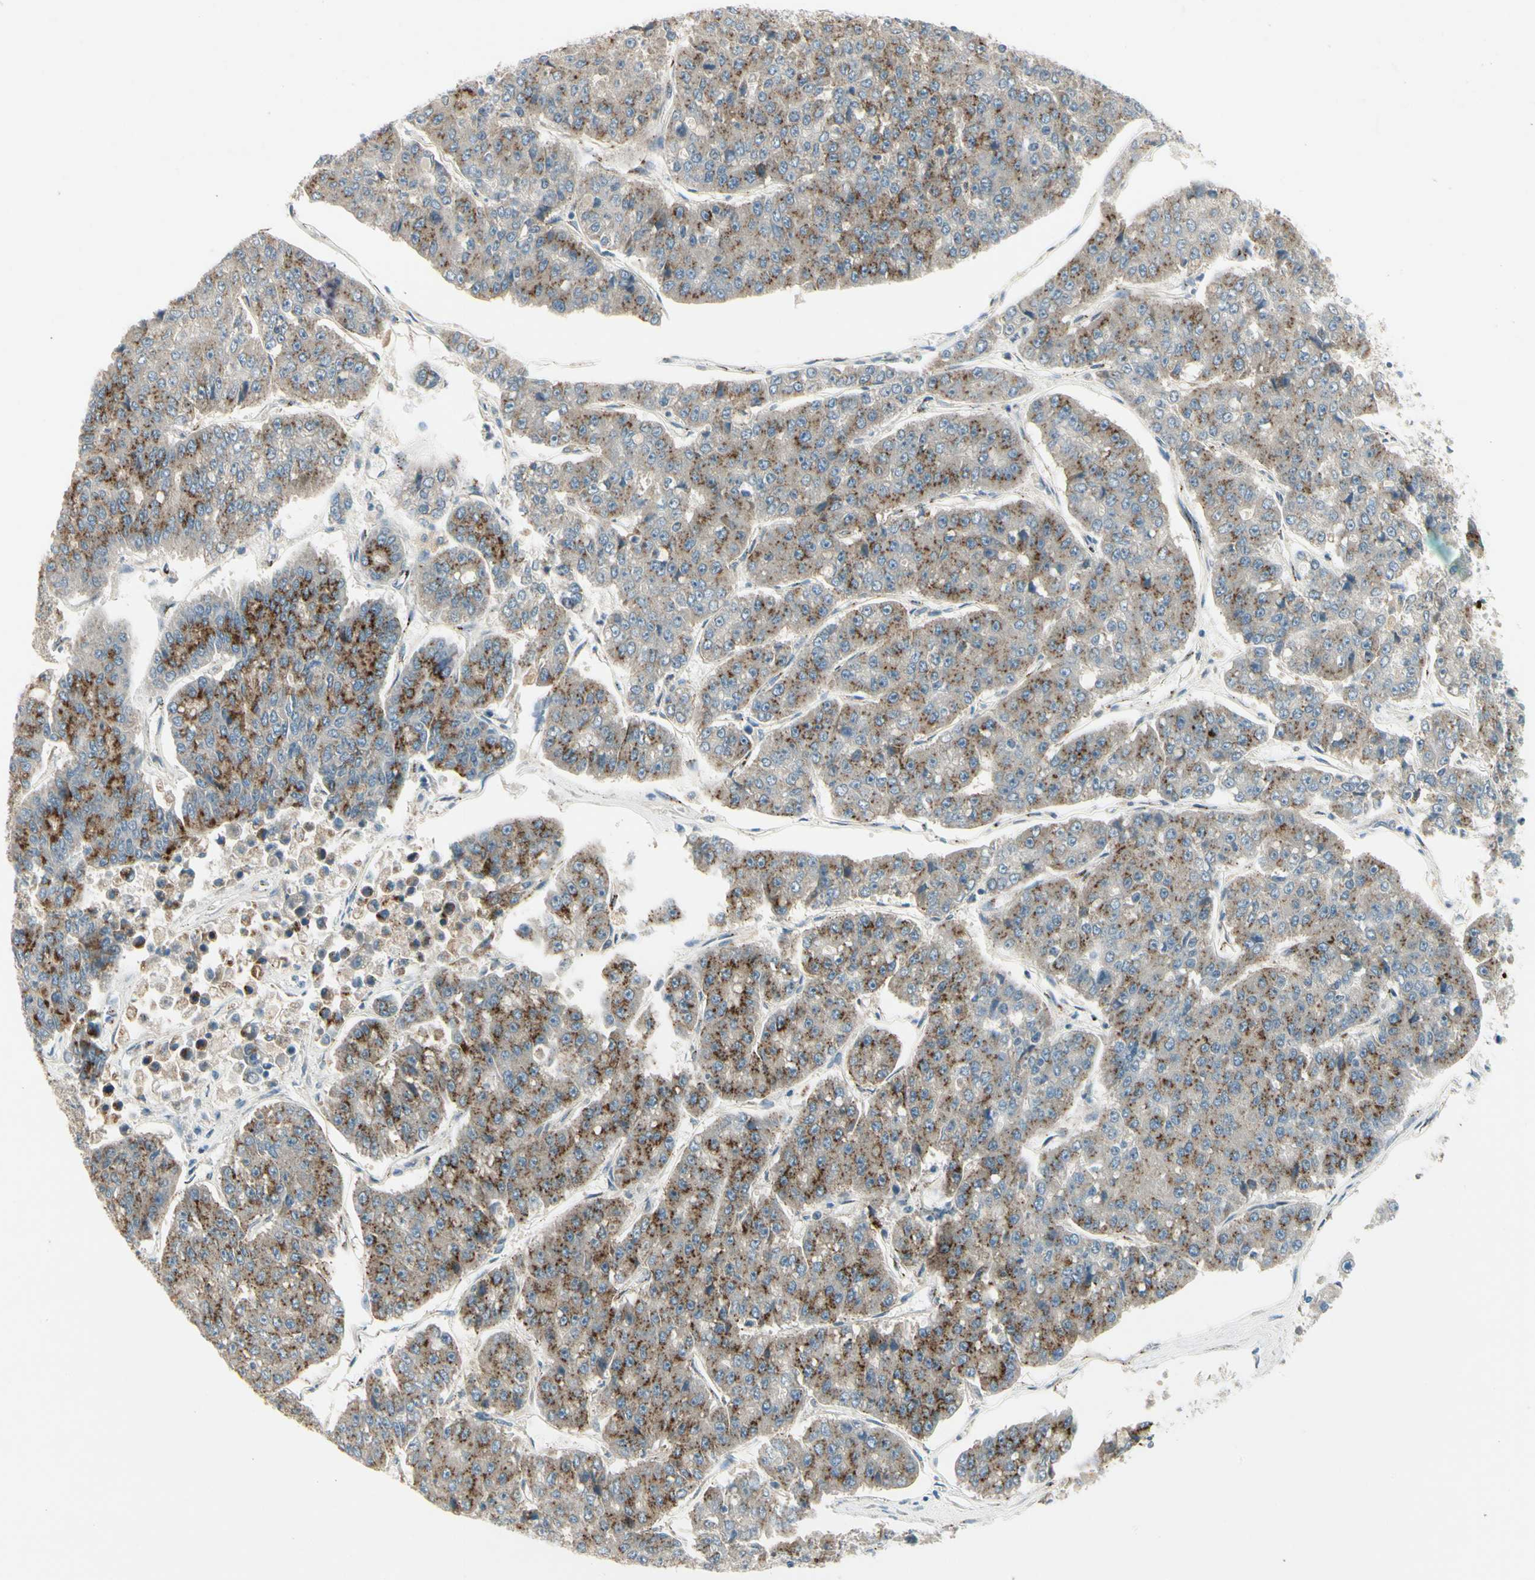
{"staining": {"intensity": "moderate", "quantity": "25%-75%", "location": "cytoplasmic/membranous"}, "tissue": "pancreatic cancer", "cell_type": "Tumor cells", "image_type": "cancer", "snomed": [{"axis": "morphology", "description": "Adenocarcinoma, NOS"}, {"axis": "topography", "description": "Pancreas"}], "caption": "Immunohistochemistry micrograph of neoplastic tissue: human adenocarcinoma (pancreatic) stained using immunohistochemistry displays medium levels of moderate protein expression localized specifically in the cytoplasmic/membranous of tumor cells, appearing as a cytoplasmic/membranous brown color.", "gene": "MANSC1", "patient": {"sex": "male", "age": 50}}